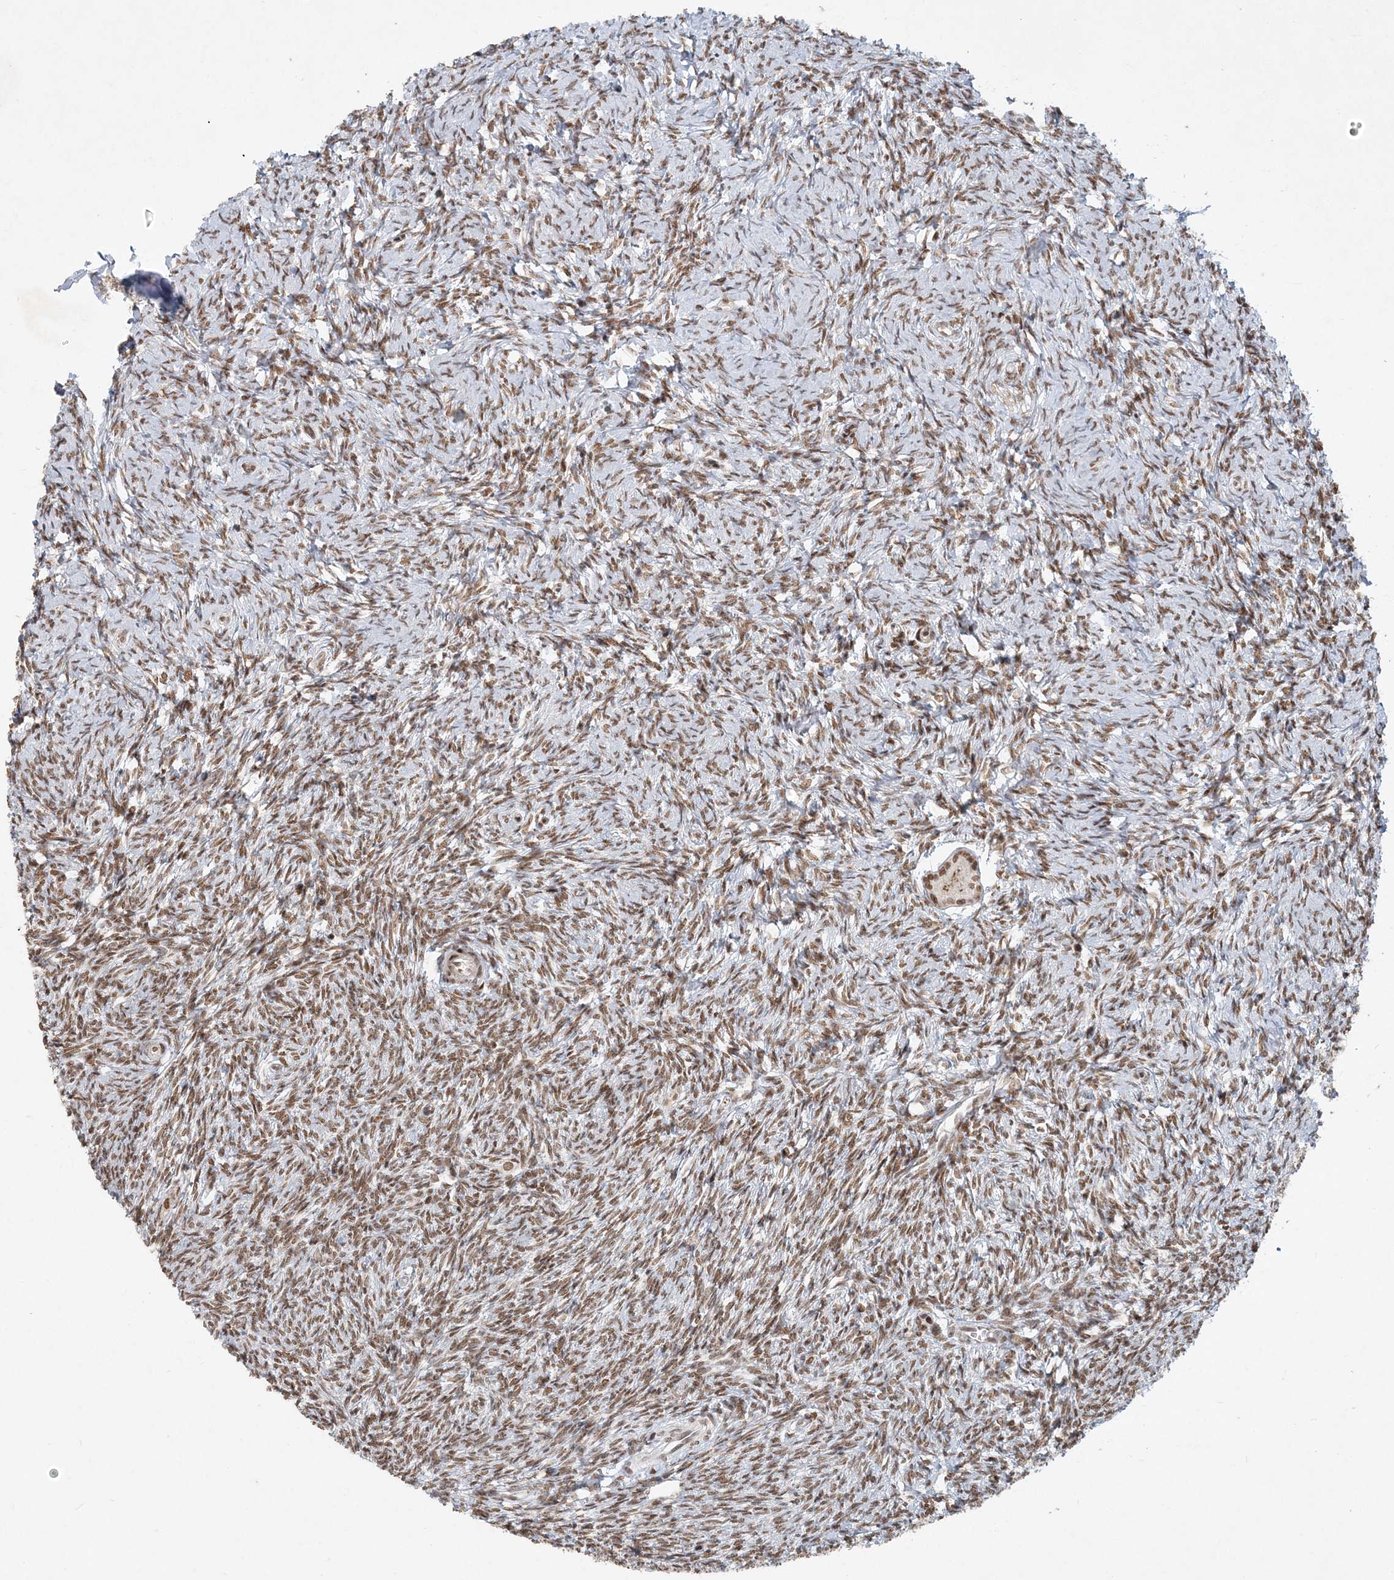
{"staining": {"intensity": "moderate", "quantity": ">75%", "location": "cytoplasmic/membranous,nuclear"}, "tissue": "ovary", "cell_type": "Follicle cells", "image_type": "normal", "snomed": [{"axis": "morphology", "description": "Normal tissue, NOS"}, {"axis": "morphology", "description": "Cyst, NOS"}, {"axis": "topography", "description": "Ovary"}], "caption": "This is an image of immunohistochemistry (IHC) staining of unremarkable ovary, which shows moderate expression in the cytoplasmic/membranous,nuclear of follicle cells.", "gene": "BAZ1B", "patient": {"sex": "female", "age": 33}}